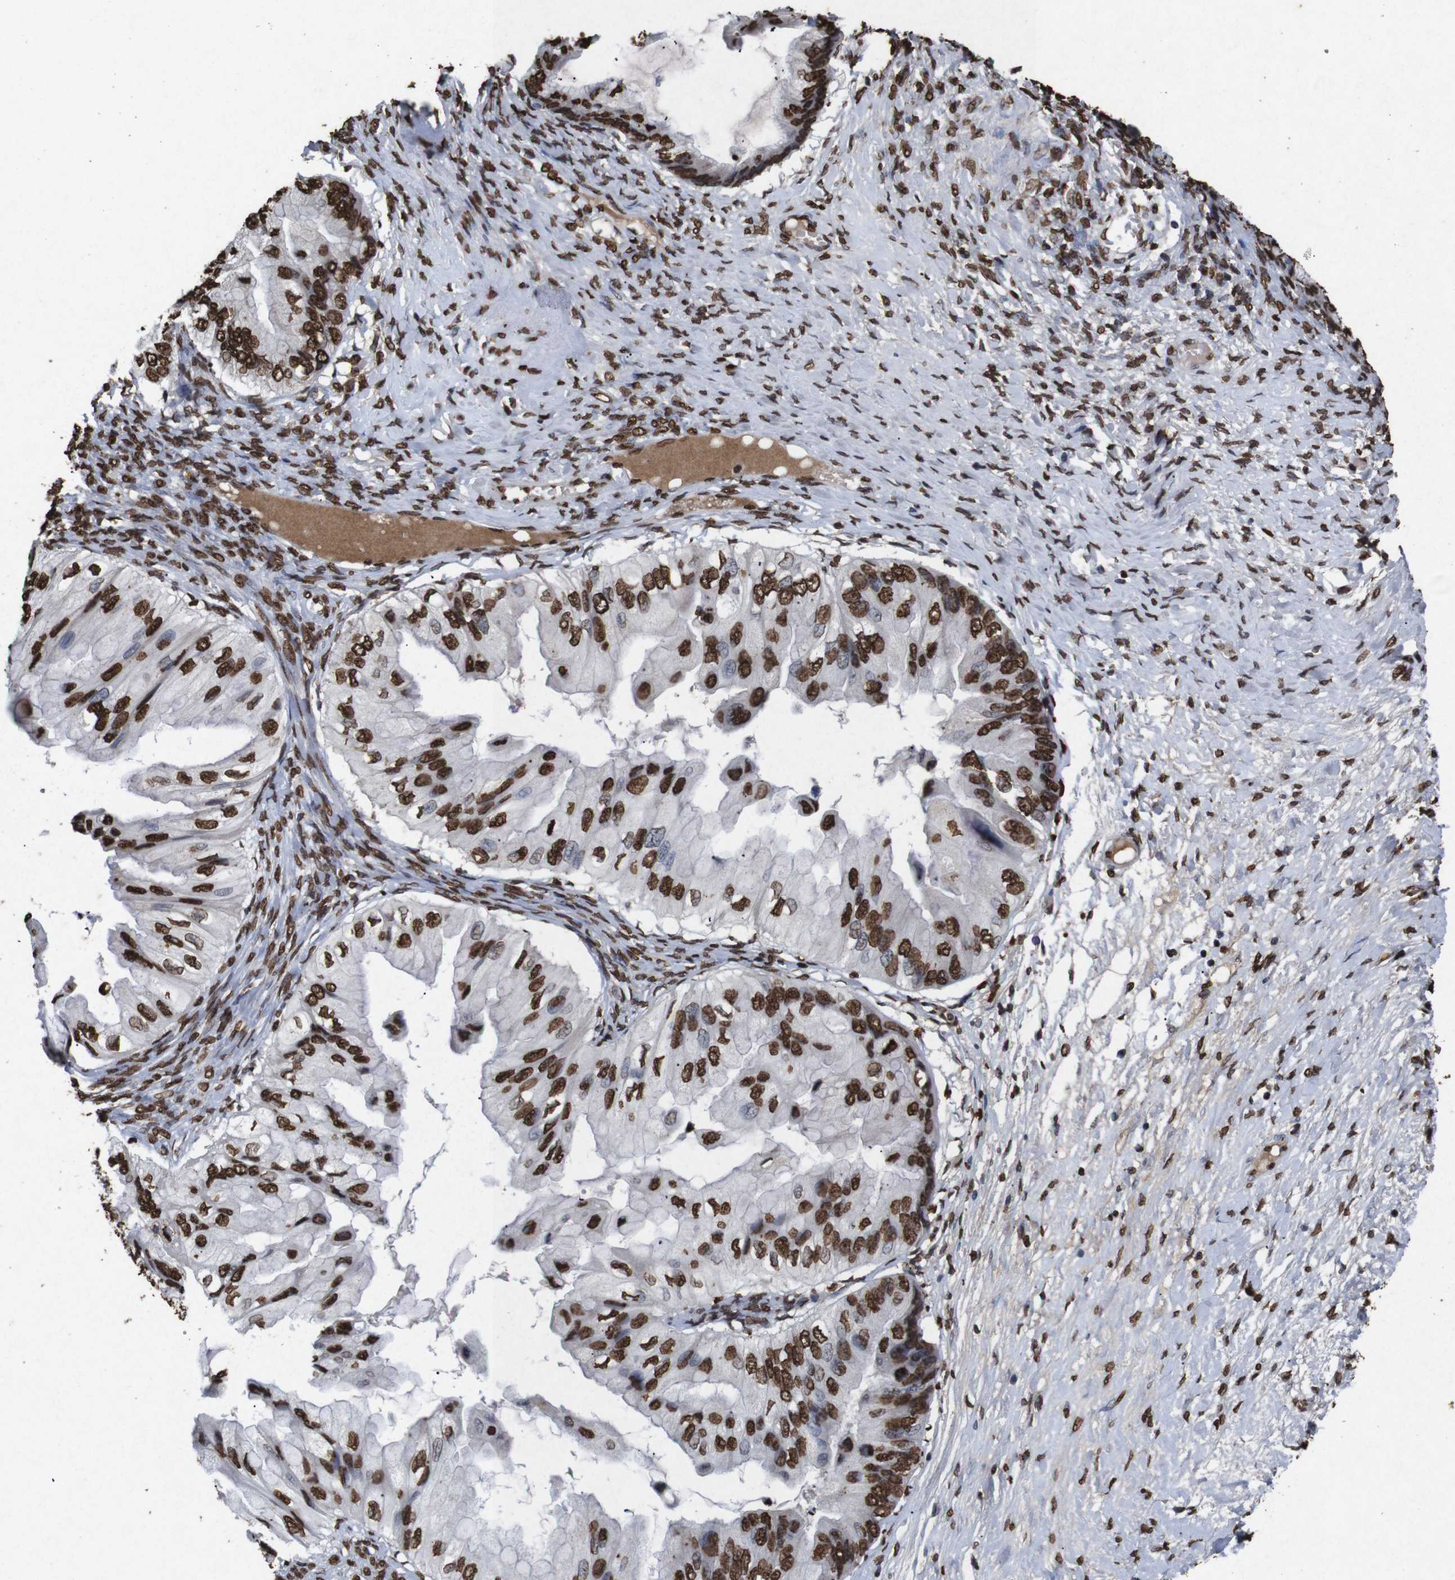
{"staining": {"intensity": "strong", "quantity": ">75%", "location": "nuclear"}, "tissue": "ovarian cancer", "cell_type": "Tumor cells", "image_type": "cancer", "snomed": [{"axis": "morphology", "description": "Cystadenocarcinoma, mucinous, NOS"}, {"axis": "topography", "description": "Ovary"}], "caption": "Immunohistochemical staining of human ovarian cancer shows high levels of strong nuclear expression in about >75% of tumor cells.", "gene": "MDM2", "patient": {"sex": "female", "age": 61}}